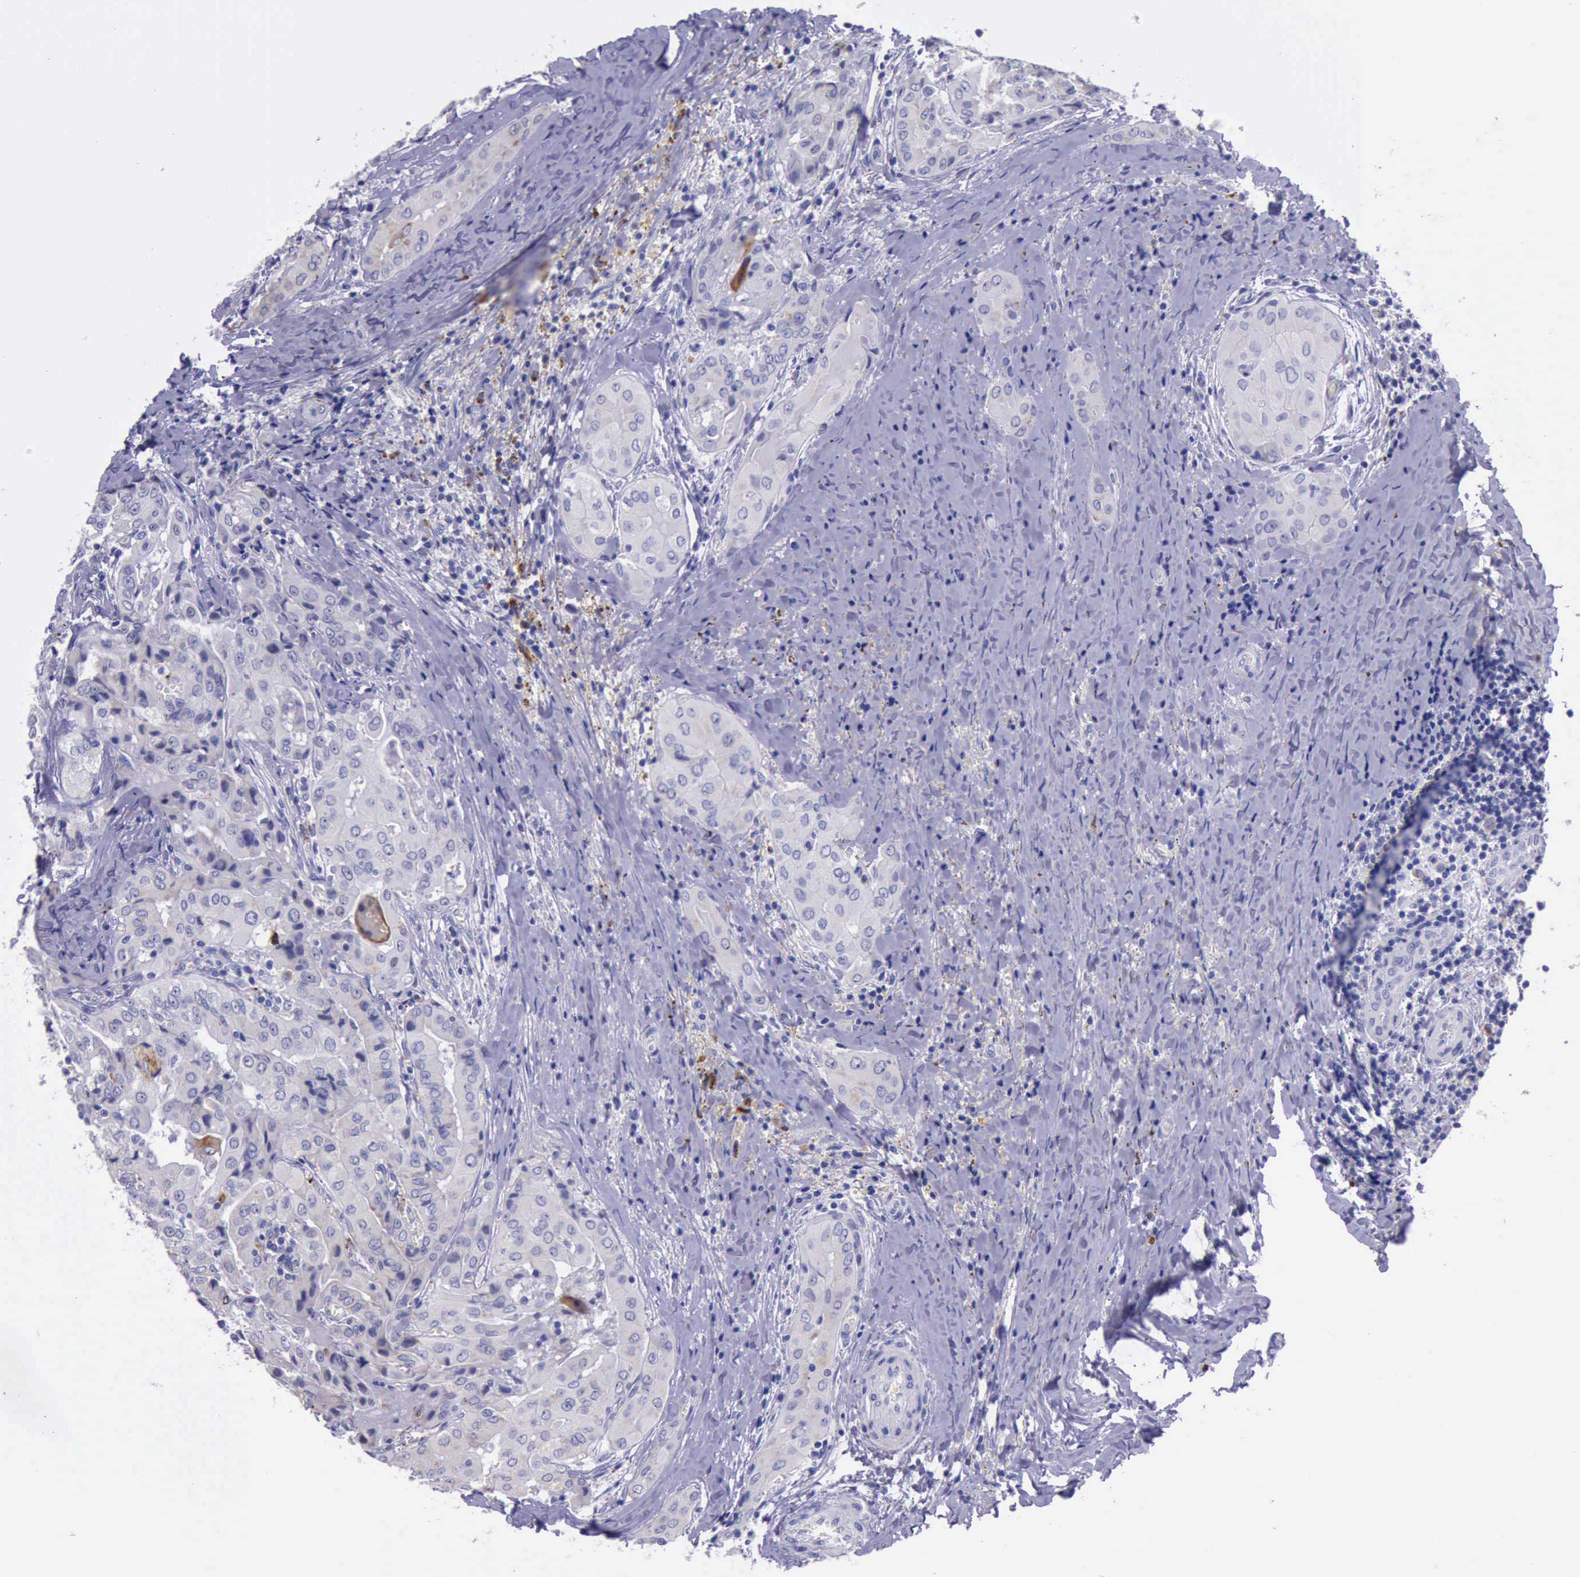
{"staining": {"intensity": "negative", "quantity": "none", "location": "none"}, "tissue": "thyroid cancer", "cell_type": "Tumor cells", "image_type": "cancer", "snomed": [{"axis": "morphology", "description": "Papillary adenocarcinoma, NOS"}, {"axis": "topography", "description": "Thyroid gland"}], "caption": "This is an IHC photomicrograph of thyroid cancer (papillary adenocarcinoma). There is no expression in tumor cells.", "gene": "GLA", "patient": {"sex": "female", "age": 71}}